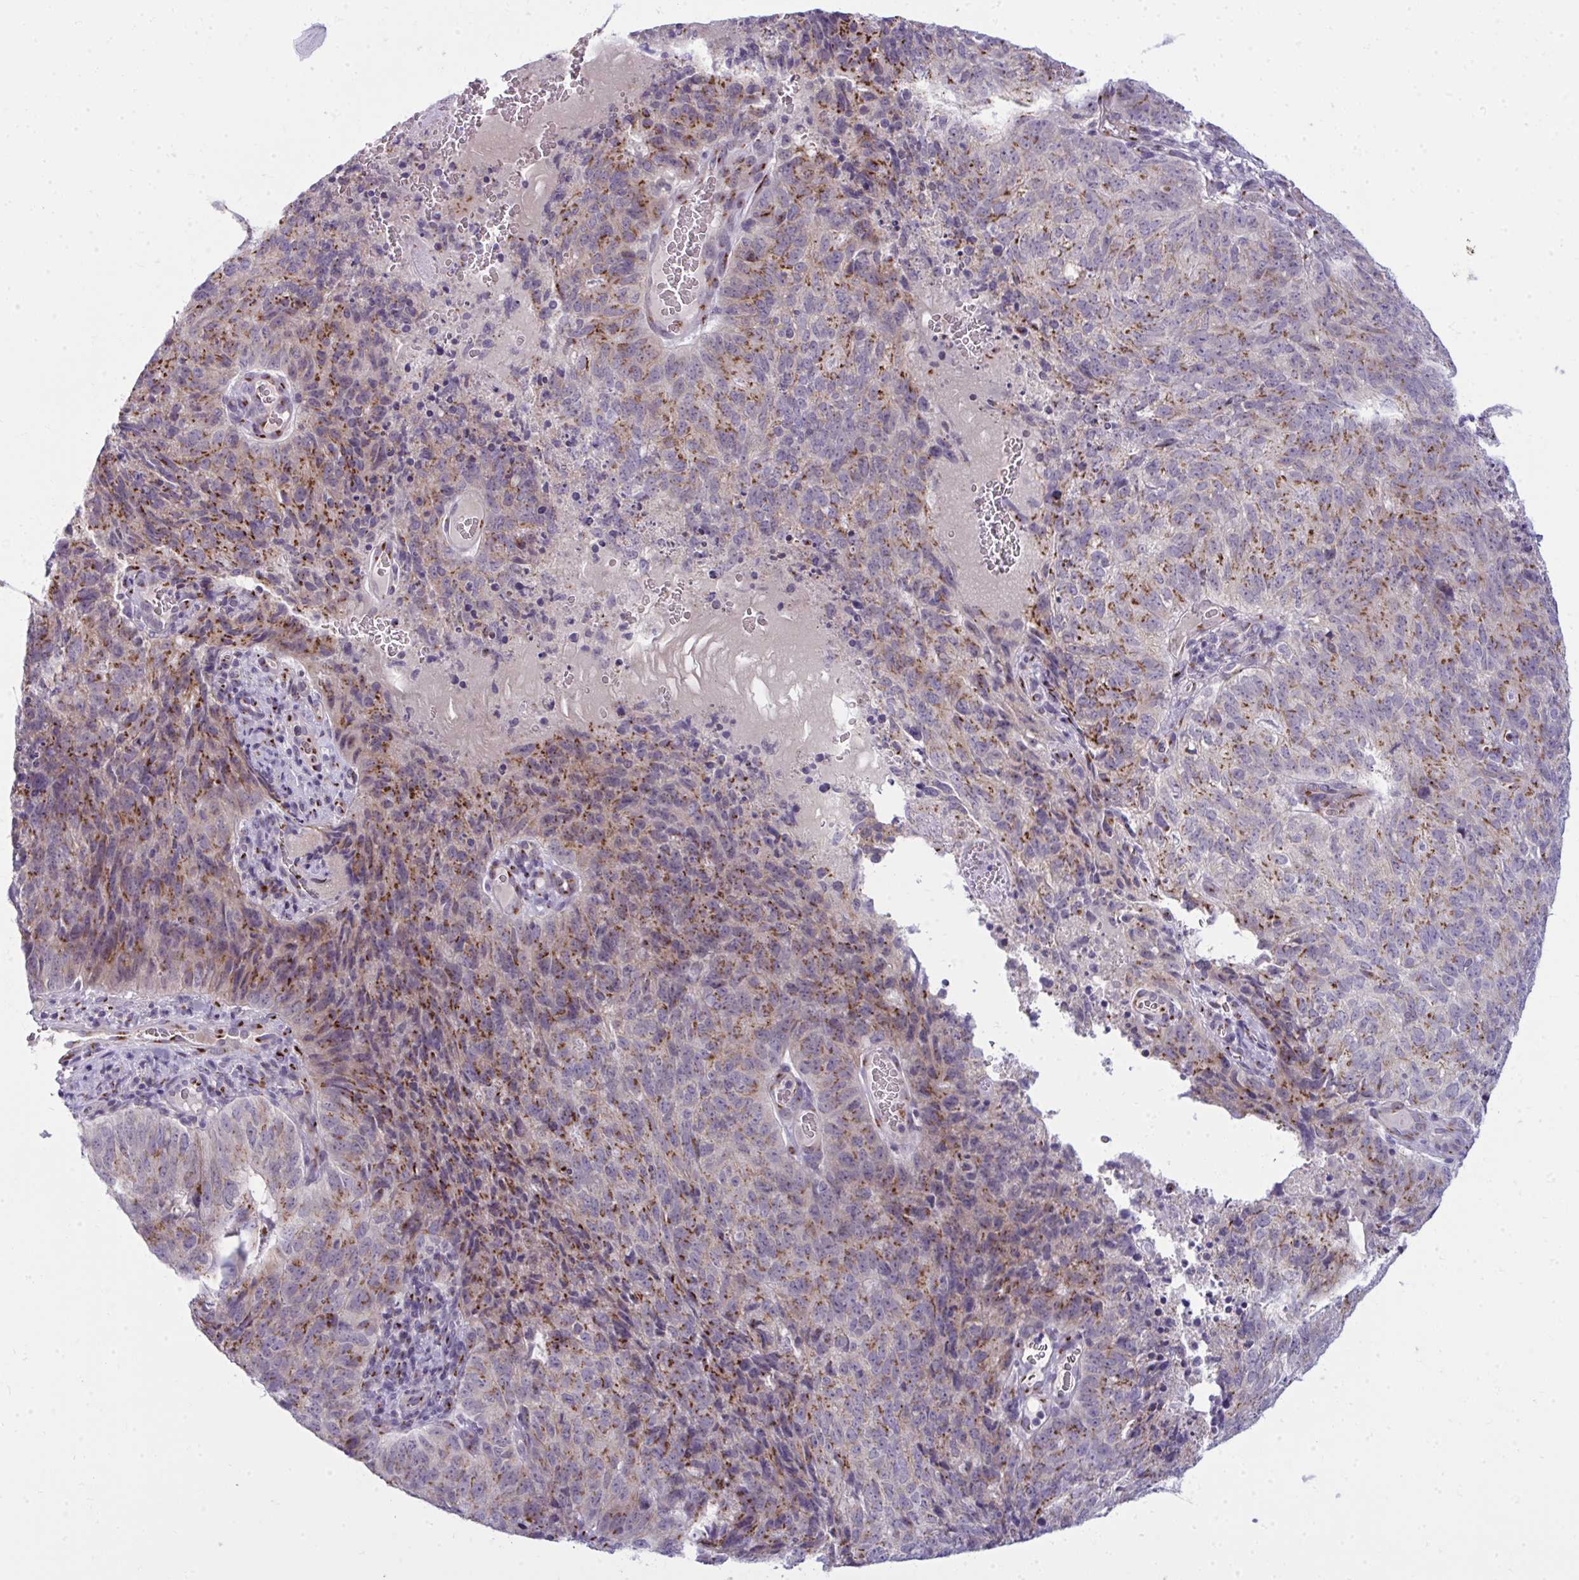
{"staining": {"intensity": "moderate", "quantity": ">75%", "location": "cytoplasmic/membranous"}, "tissue": "cervical cancer", "cell_type": "Tumor cells", "image_type": "cancer", "snomed": [{"axis": "morphology", "description": "Adenocarcinoma, NOS"}, {"axis": "topography", "description": "Cervix"}], "caption": "This is a photomicrograph of immunohistochemistry staining of cervical cancer, which shows moderate positivity in the cytoplasmic/membranous of tumor cells.", "gene": "DTX4", "patient": {"sex": "female", "age": 38}}